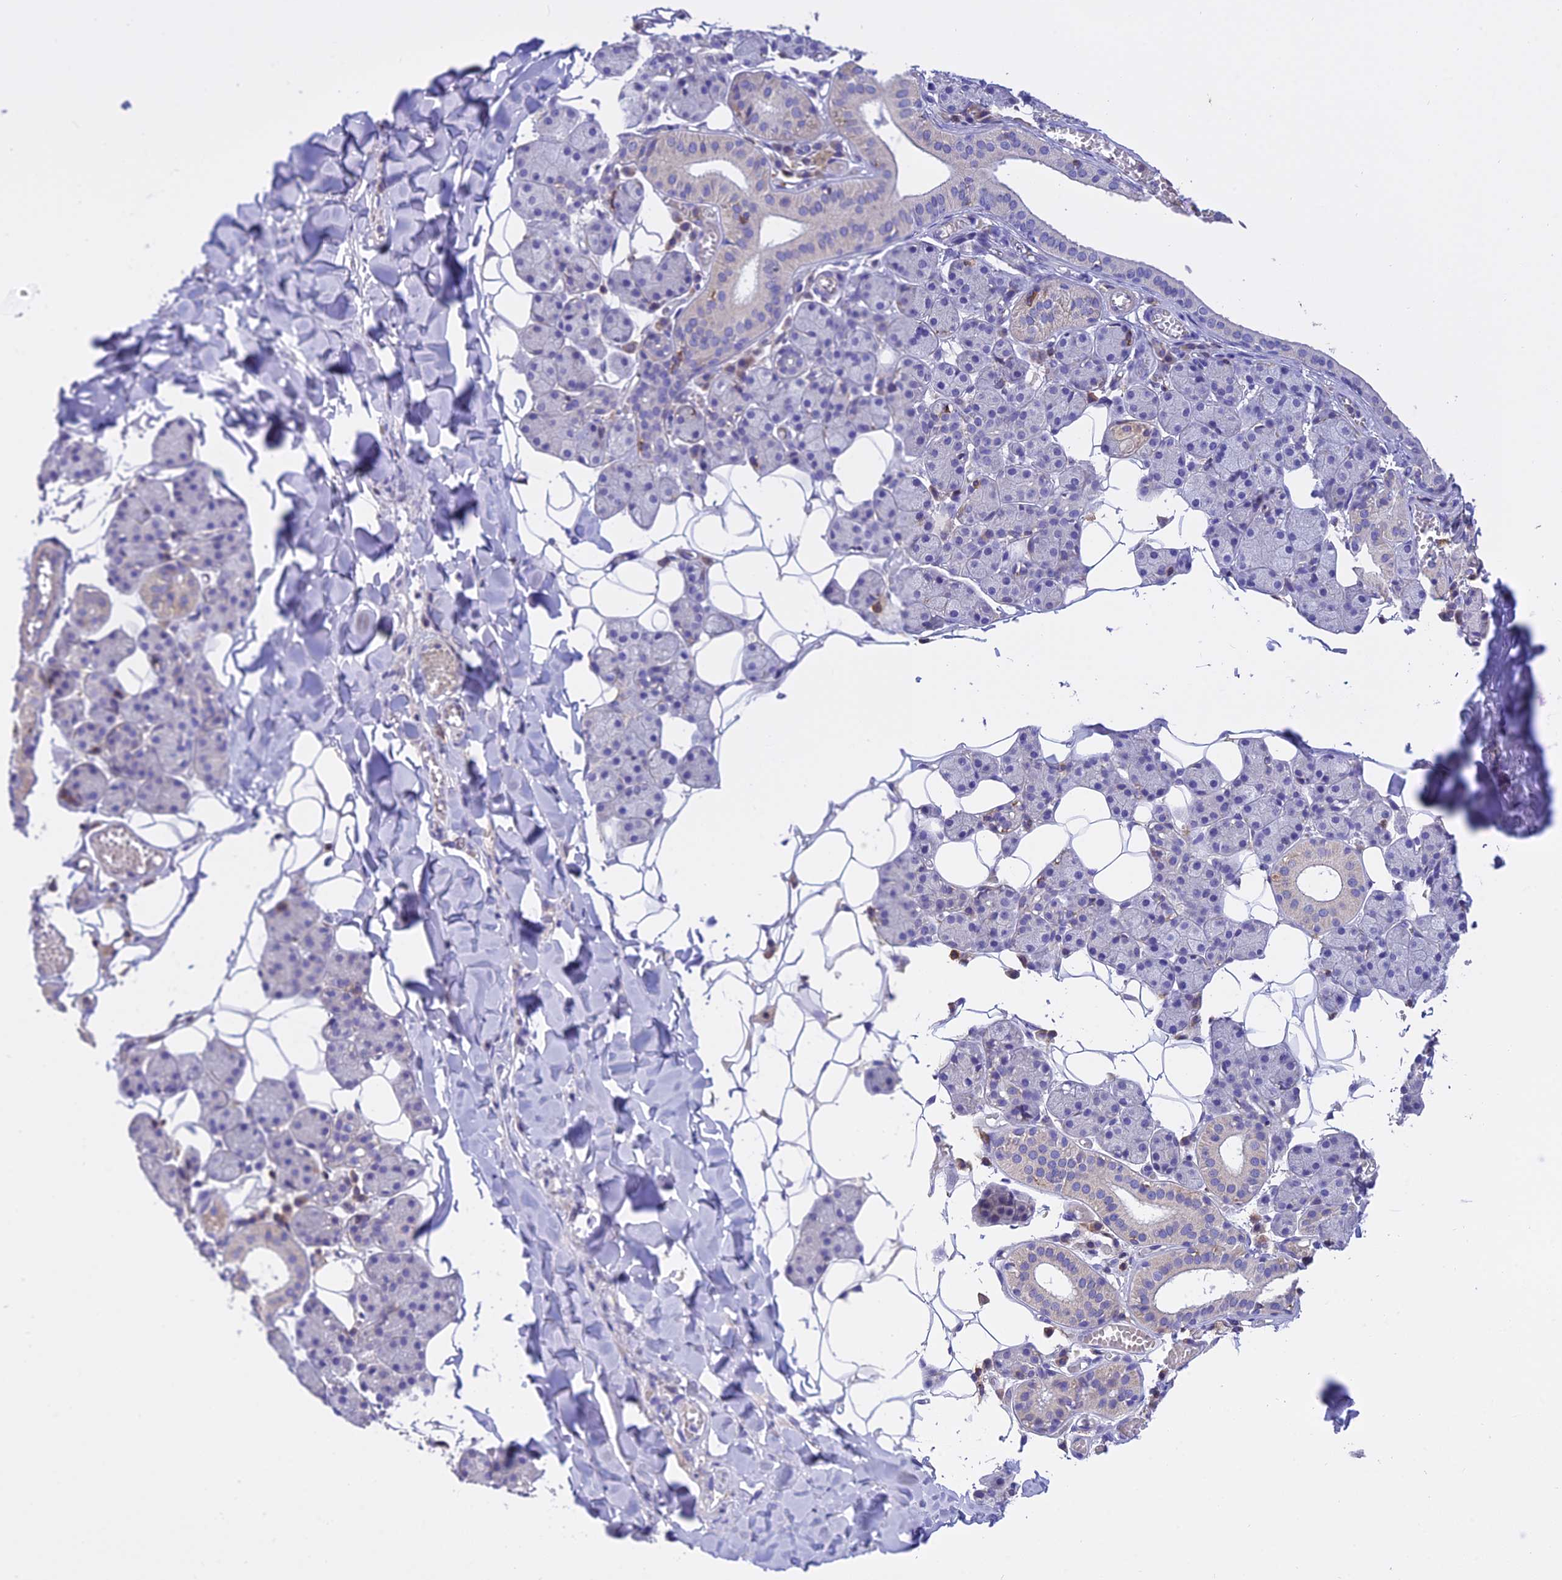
{"staining": {"intensity": "negative", "quantity": "none", "location": "none"}, "tissue": "salivary gland", "cell_type": "Glandular cells", "image_type": "normal", "snomed": [{"axis": "morphology", "description": "Normal tissue, NOS"}, {"axis": "topography", "description": "Salivary gland"}], "caption": "Micrograph shows no significant protein staining in glandular cells of benign salivary gland.", "gene": "LPXN", "patient": {"sex": "female", "age": 33}}